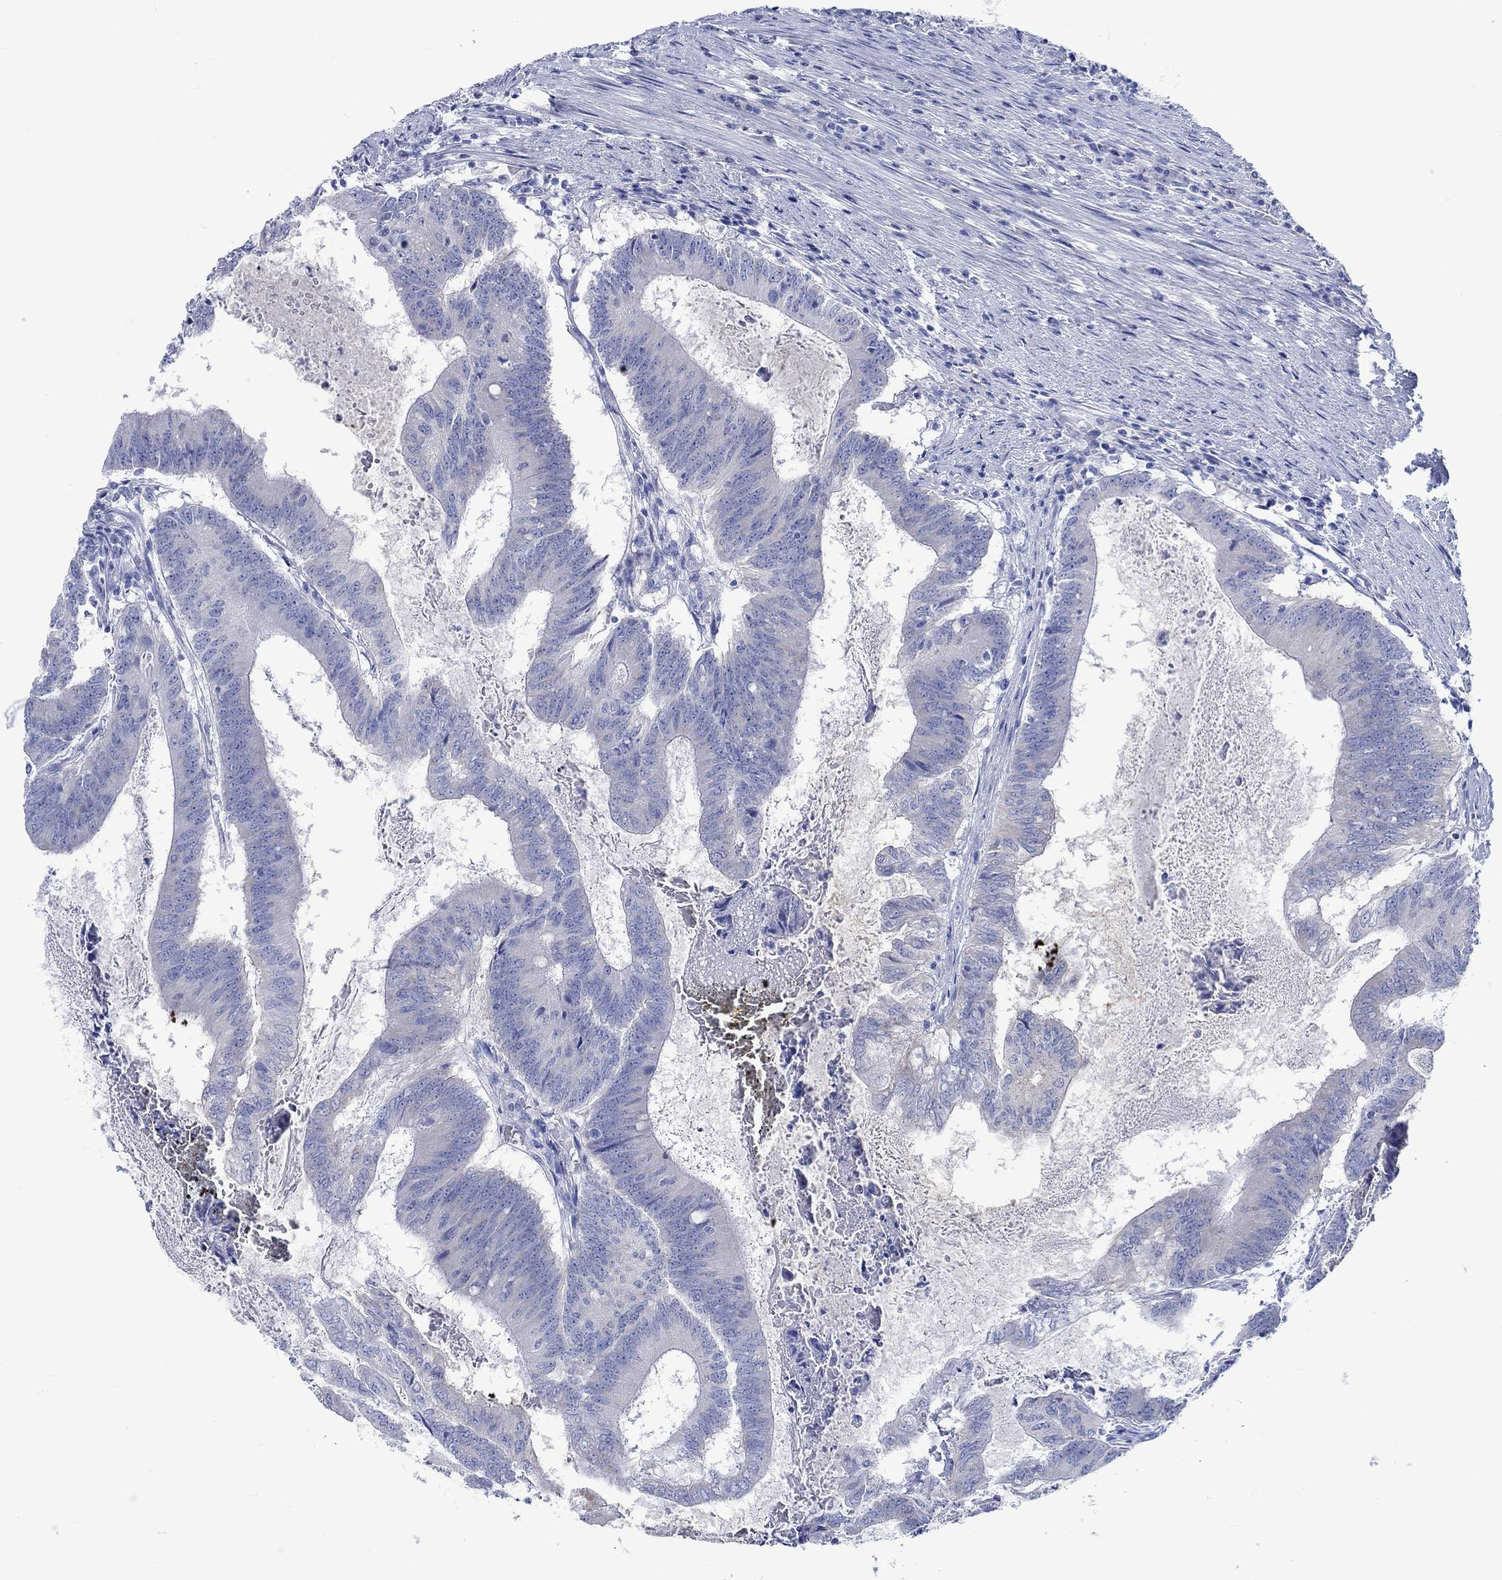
{"staining": {"intensity": "negative", "quantity": "none", "location": "none"}, "tissue": "colorectal cancer", "cell_type": "Tumor cells", "image_type": "cancer", "snomed": [{"axis": "morphology", "description": "Adenocarcinoma, NOS"}, {"axis": "topography", "description": "Colon"}], "caption": "There is no significant expression in tumor cells of colorectal cancer (adenocarcinoma).", "gene": "CPLX2", "patient": {"sex": "female", "age": 70}}